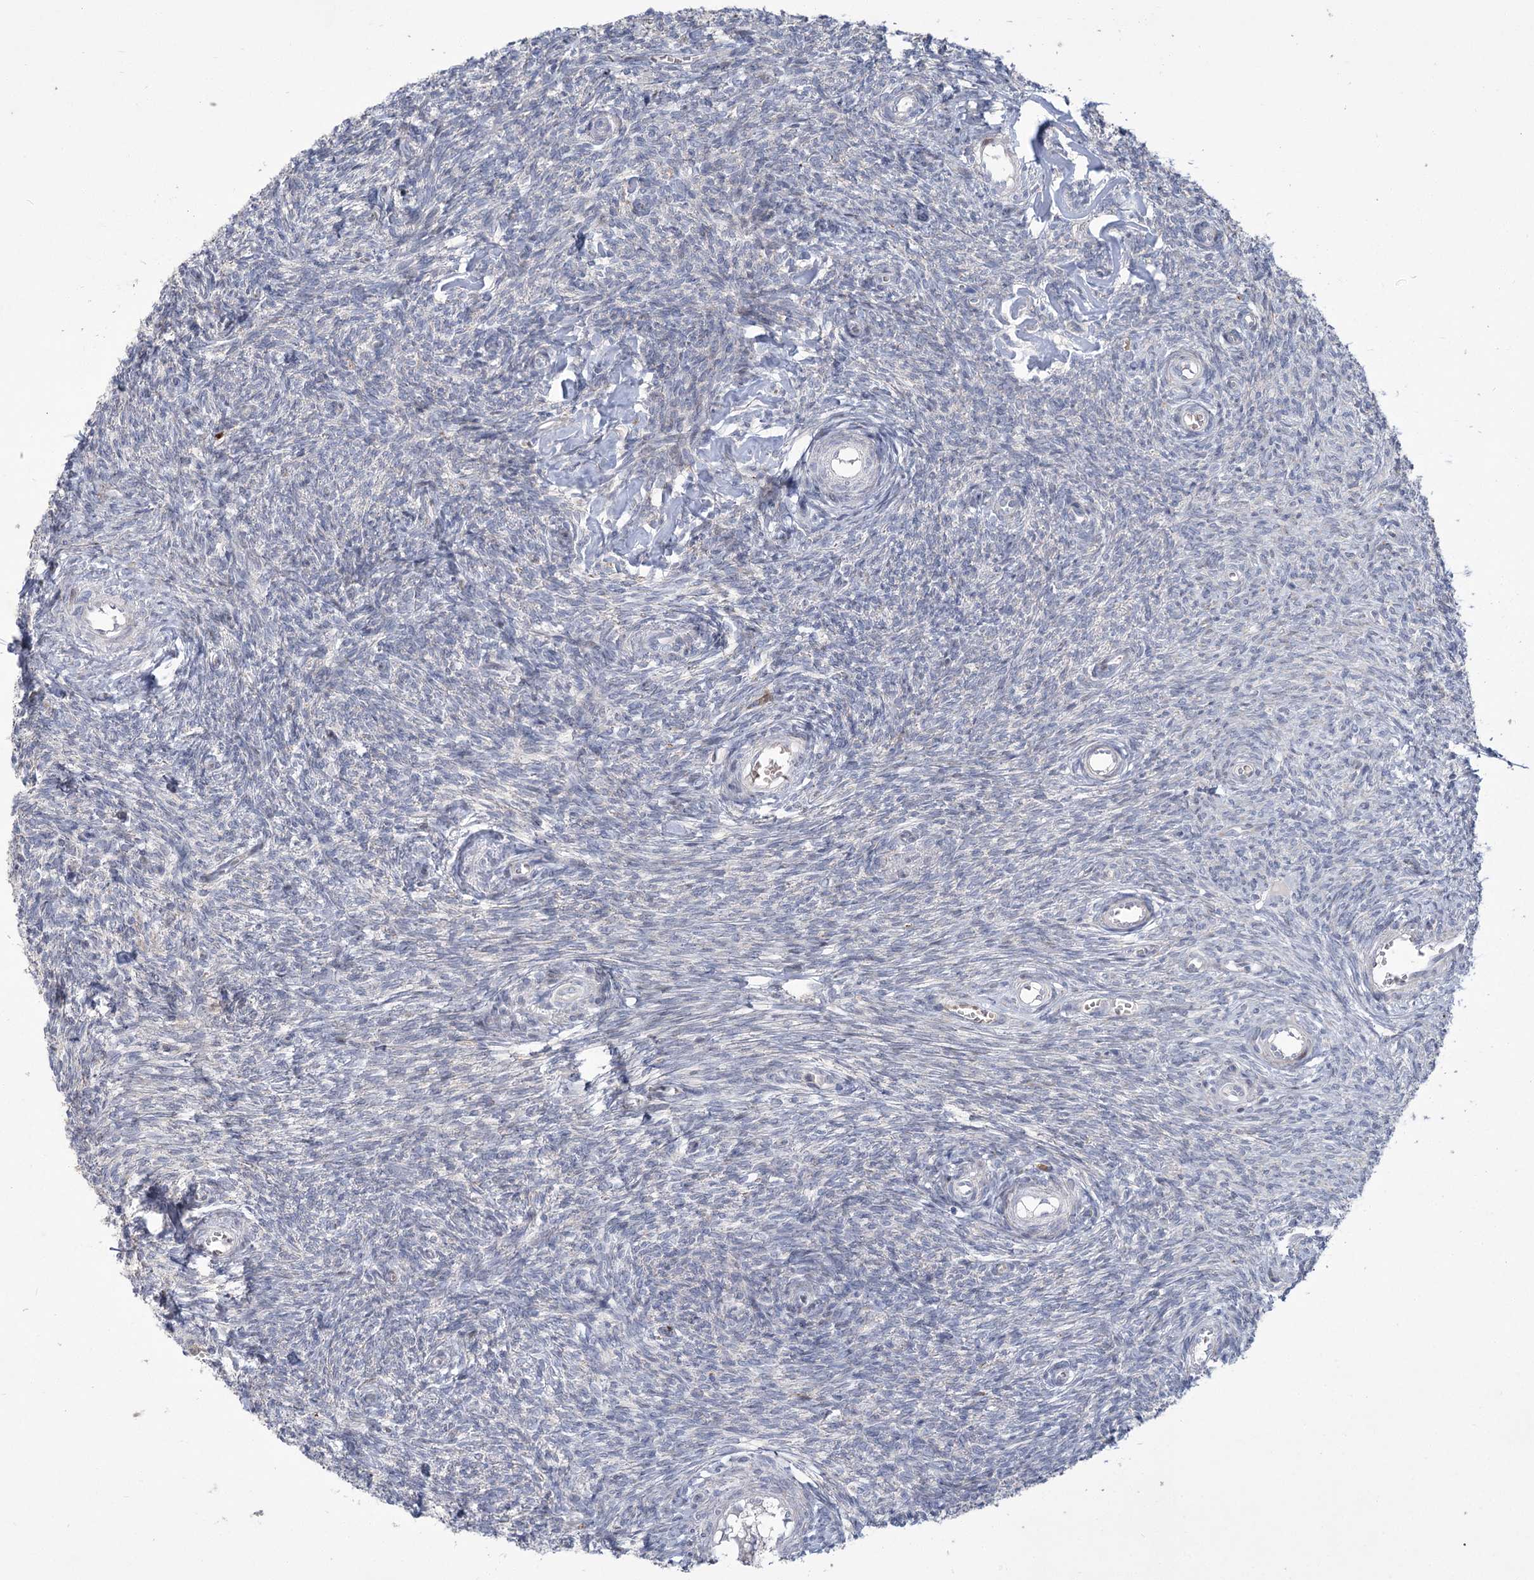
{"staining": {"intensity": "negative", "quantity": "none", "location": "none"}, "tissue": "ovary", "cell_type": "Ovarian stroma cells", "image_type": "normal", "snomed": [{"axis": "morphology", "description": "Normal tissue, NOS"}, {"axis": "topography", "description": "Ovary"}], "caption": "This is a histopathology image of immunohistochemistry staining of normal ovary, which shows no positivity in ovarian stroma cells. (DAB immunohistochemistry (IHC) with hematoxylin counter stain).", "gene": "GCNT4", "patient": {"sex": "female", "age": 44}}